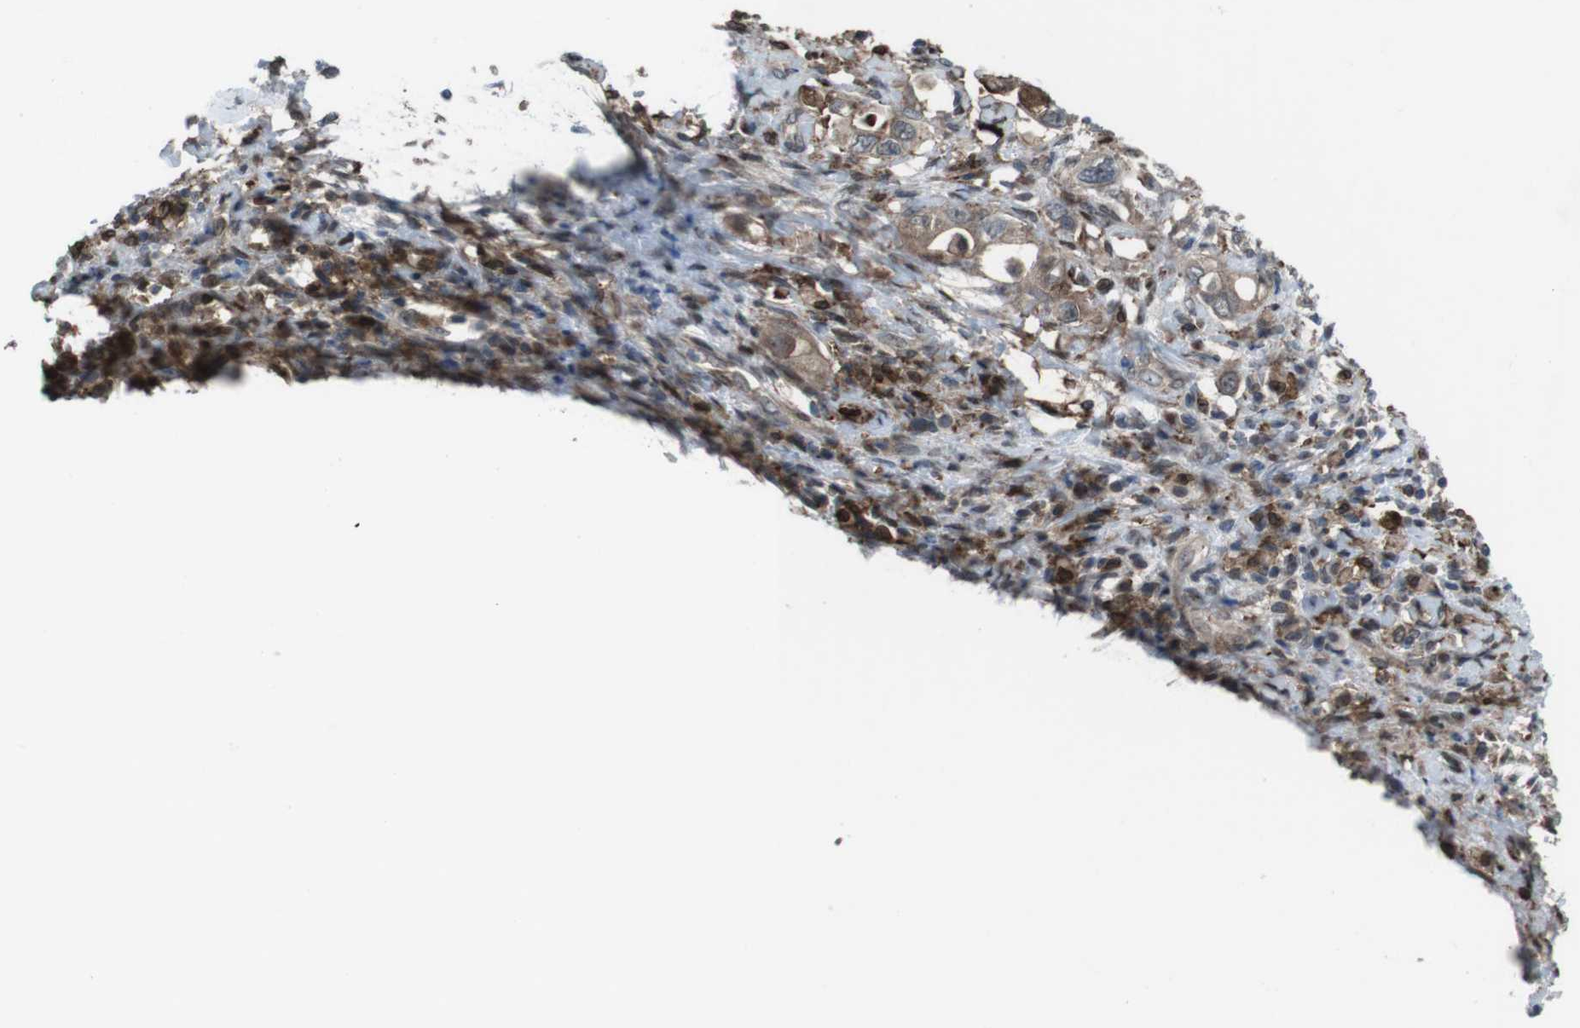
{"staining": {"intensity": "moderate", "quantity": ">75%", "location": "cytoplasmic/membranous"}, "tissue": "pancreatic cancer", "cell_type": "Tumor cells", "image_type": "cancer", "snomed": [{"axis": "morphology", "description": "Adenocarcinoma, NOS"}, {"axis": "topography", "description": "Pancreas"}], "caption": "A brown stain shows moderate cytoplasmic/membranous staining of a protein in pancreatic cancer tumor cells.", "gene": "GDF10", "patient": {"sex": "female", "age": 56}}